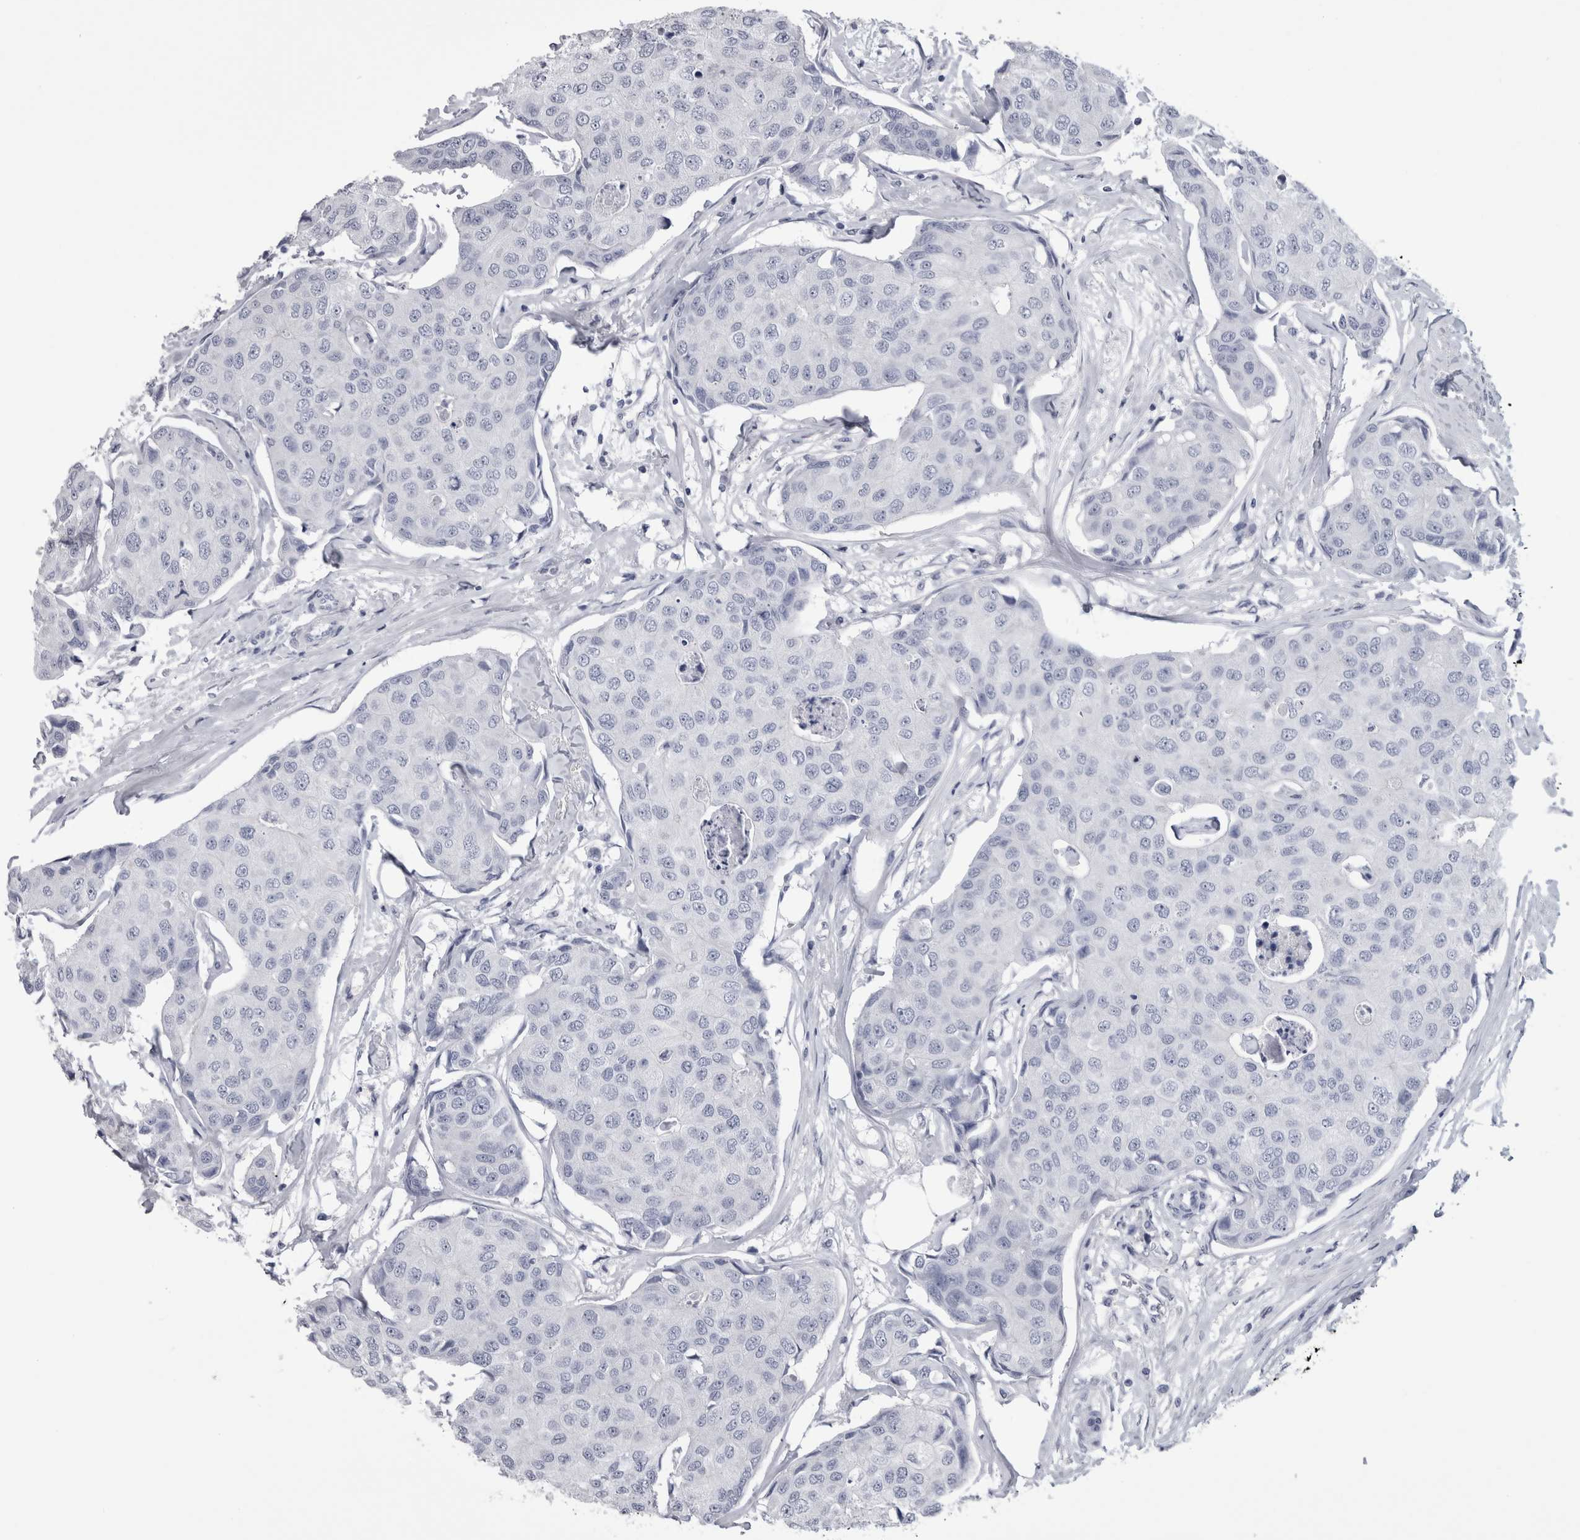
{"staining": {"intensity": "negative", "quantity": "none", "location": "none"}, "tissue": "breast cancer", "cell_type": "Tumor cells", "image_type": "cancer", "snomed": [{"axis": "morphology", "description": "Duct carcinoma"}, {"axis": "topography", "description": "Breast"}], "caption": "There is no significant expression in tumor cells of intraductal carcinoma (breast).", "gene": "AFMID", "patient": {"sex": "female", "age": 80}}